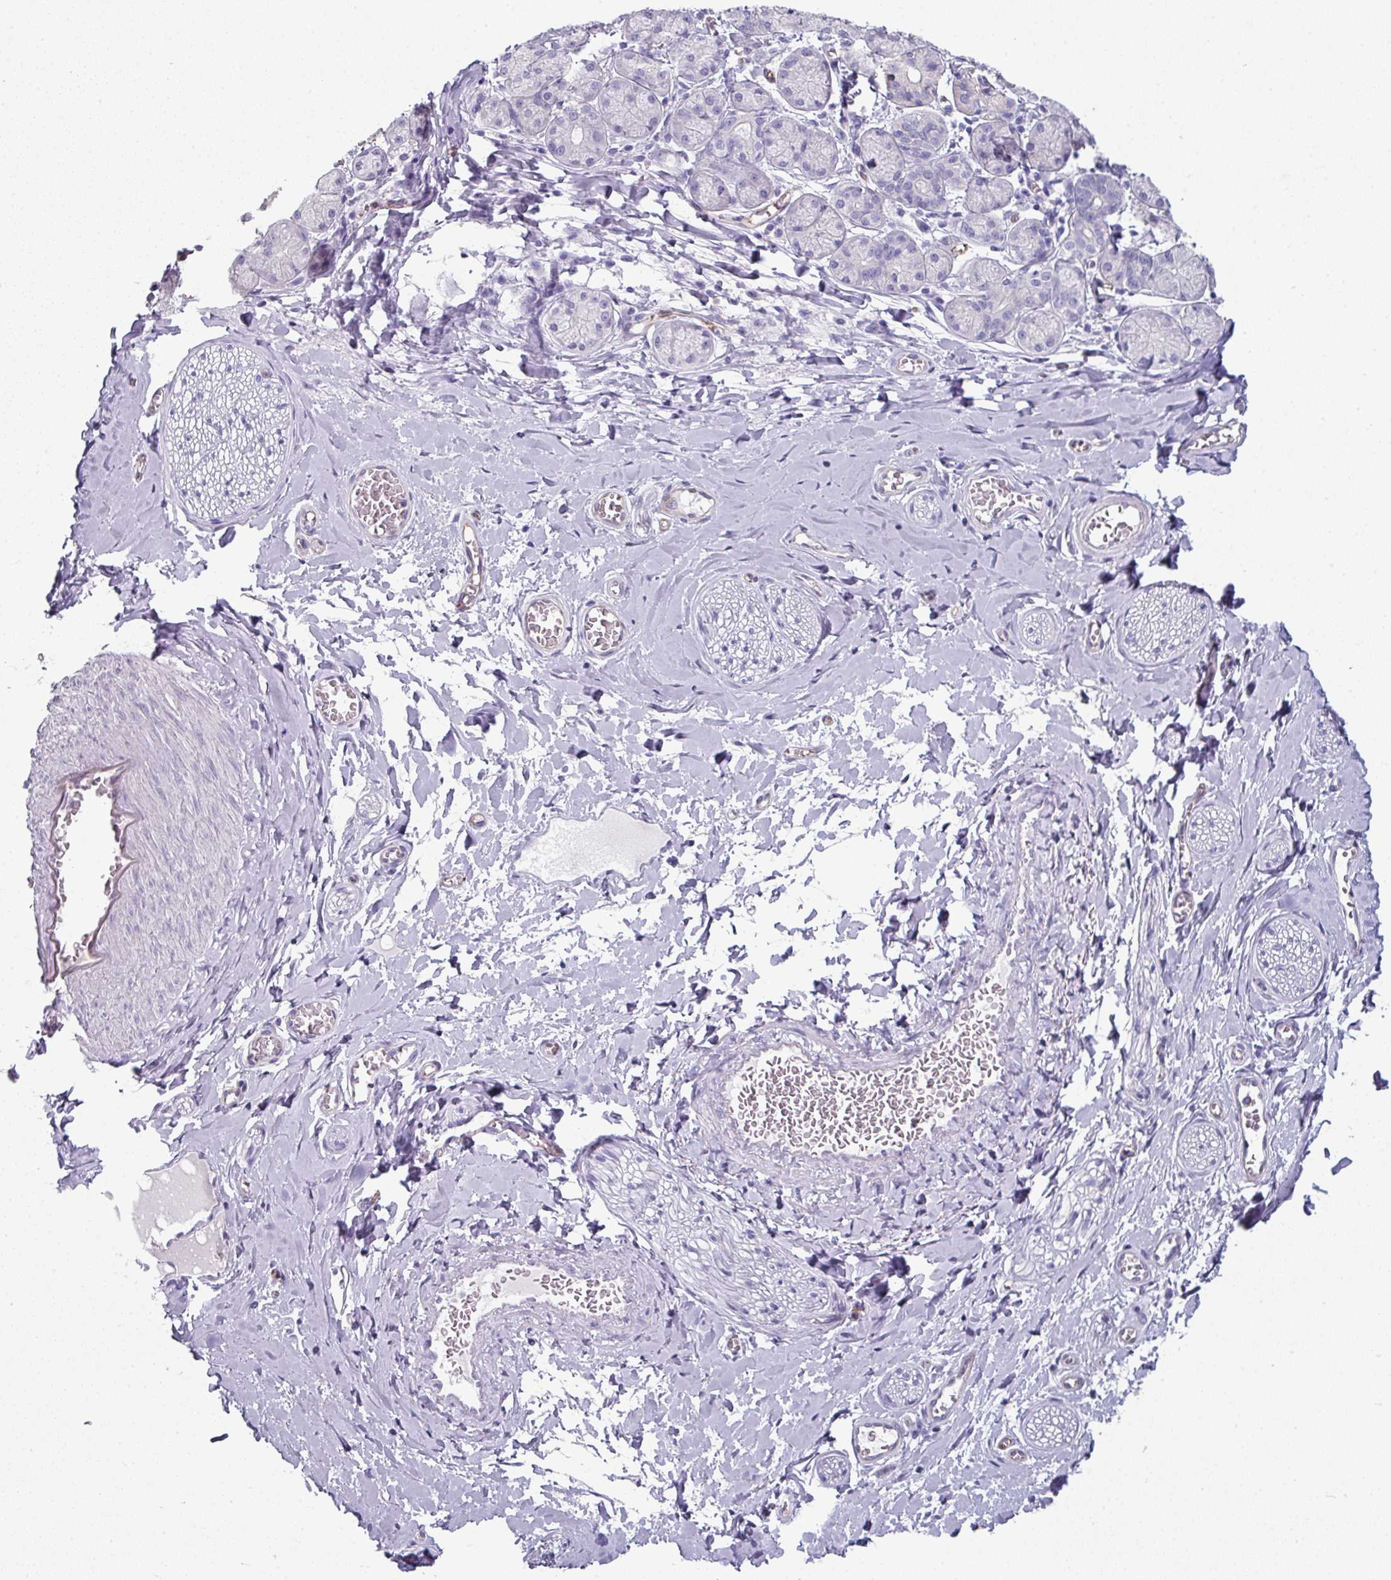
{"staining": {"intensity": "negative", "quantity": "none", "location": "none"}, "tissue": "adipose tissue", "cell_type": "Adipocytes", "image_type": "normal", "snomed": [{"axis": "morphology", "description": "Normal tissue, NOS"}, {"axis": "topography", "description": "Salivary gland"}, {"axis": "topography", "description": "Peripheral nerve tissue"}], "caption": "Adipose tissue stained for a protein using immunohistochemistry reveals no positivity adipocytes.", "gene": "SLC17A7", "patient": {"sex": "female", "age": 24}}